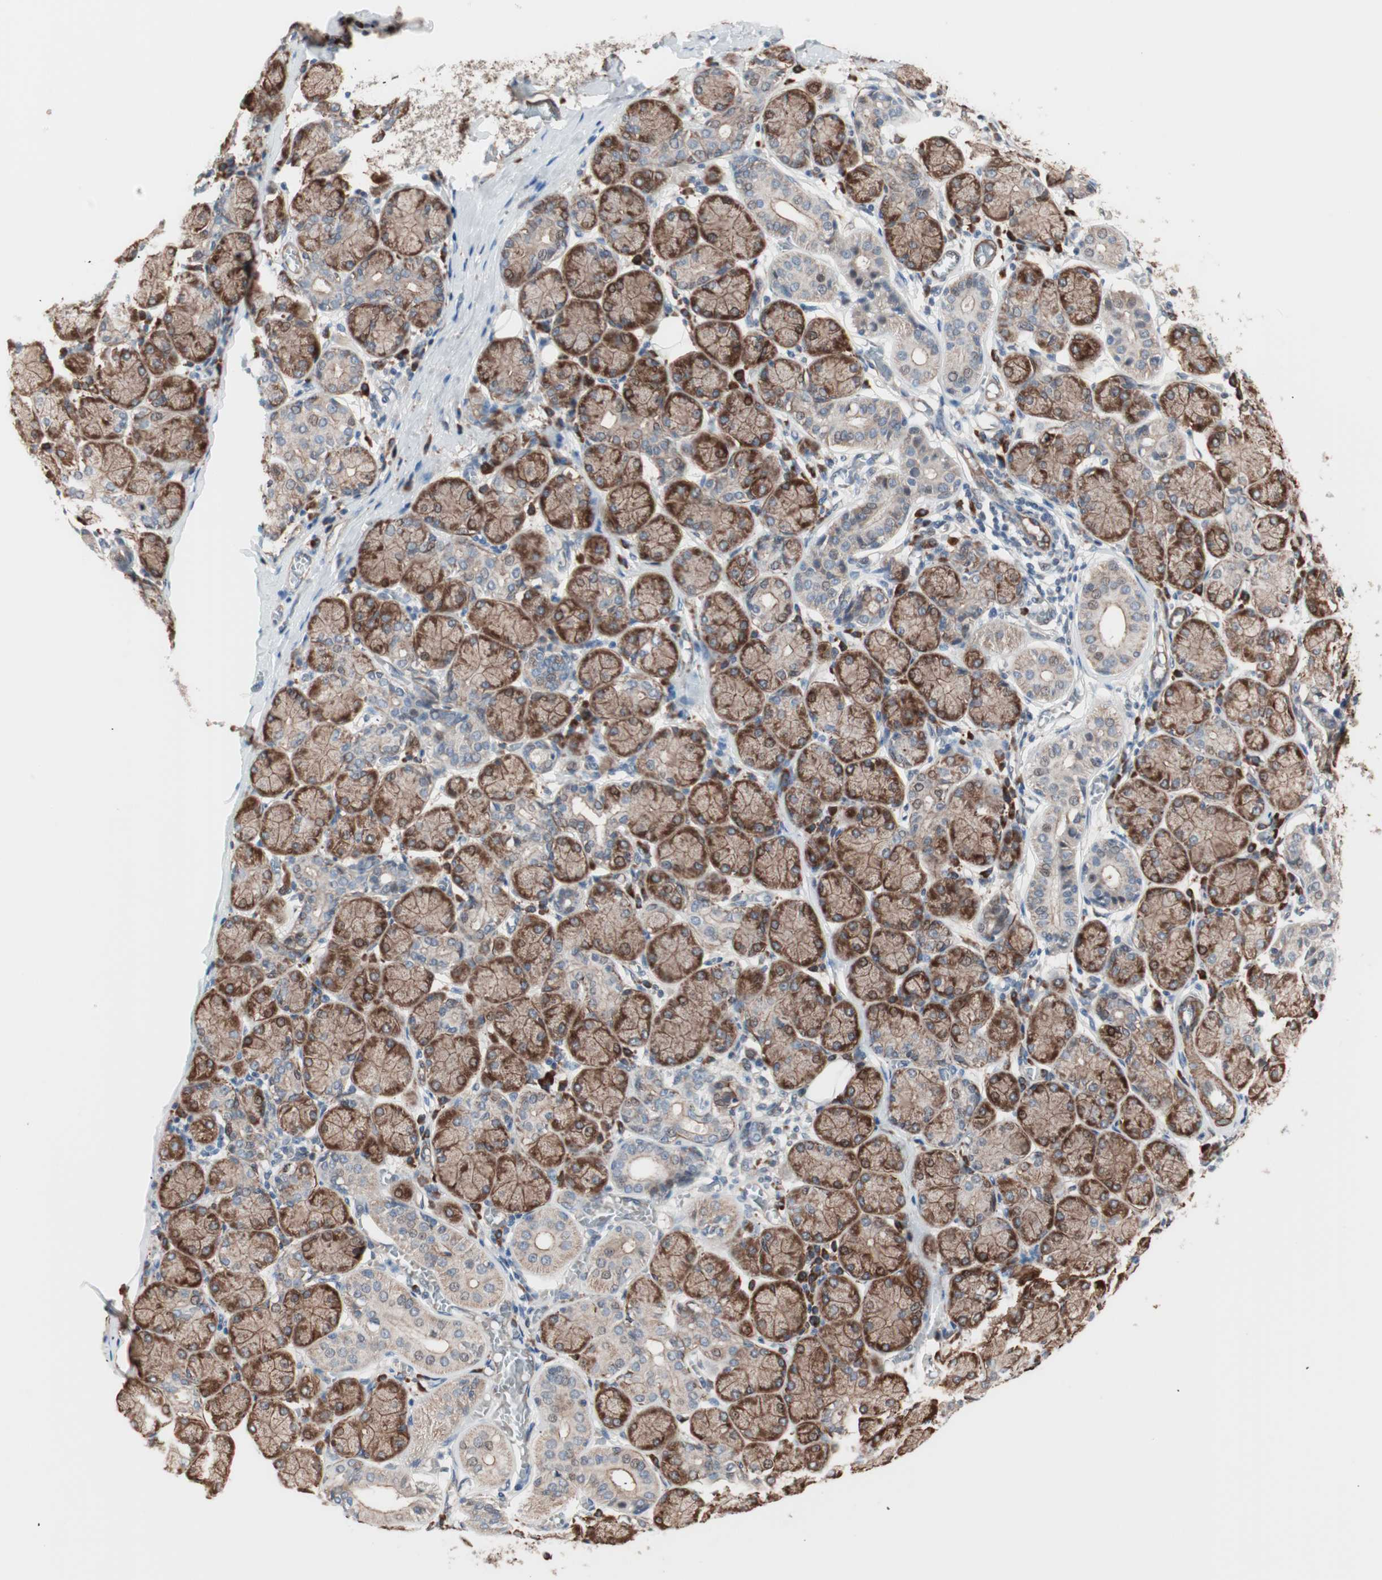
{"staining": {"intensity": "strong", "quantity": ">75%", "location": "cytoplasmic/membranous"}, "tissue": "salivary gland", "cell_type": "Glandular cells", "image_type": "normal", "snomed": [{"axis": "morphology", "description": "Normal tissue, NOS"}, {"axis": "topography", "description": "Salivary gland"}], "caption": "Protein staining of benign salivary gland reveals strong cytoplasmic/membranous positivity in approximately >75% of glandular cells.", "gene": "ALG5", "patient": {"sex": "female", "age": 24}}